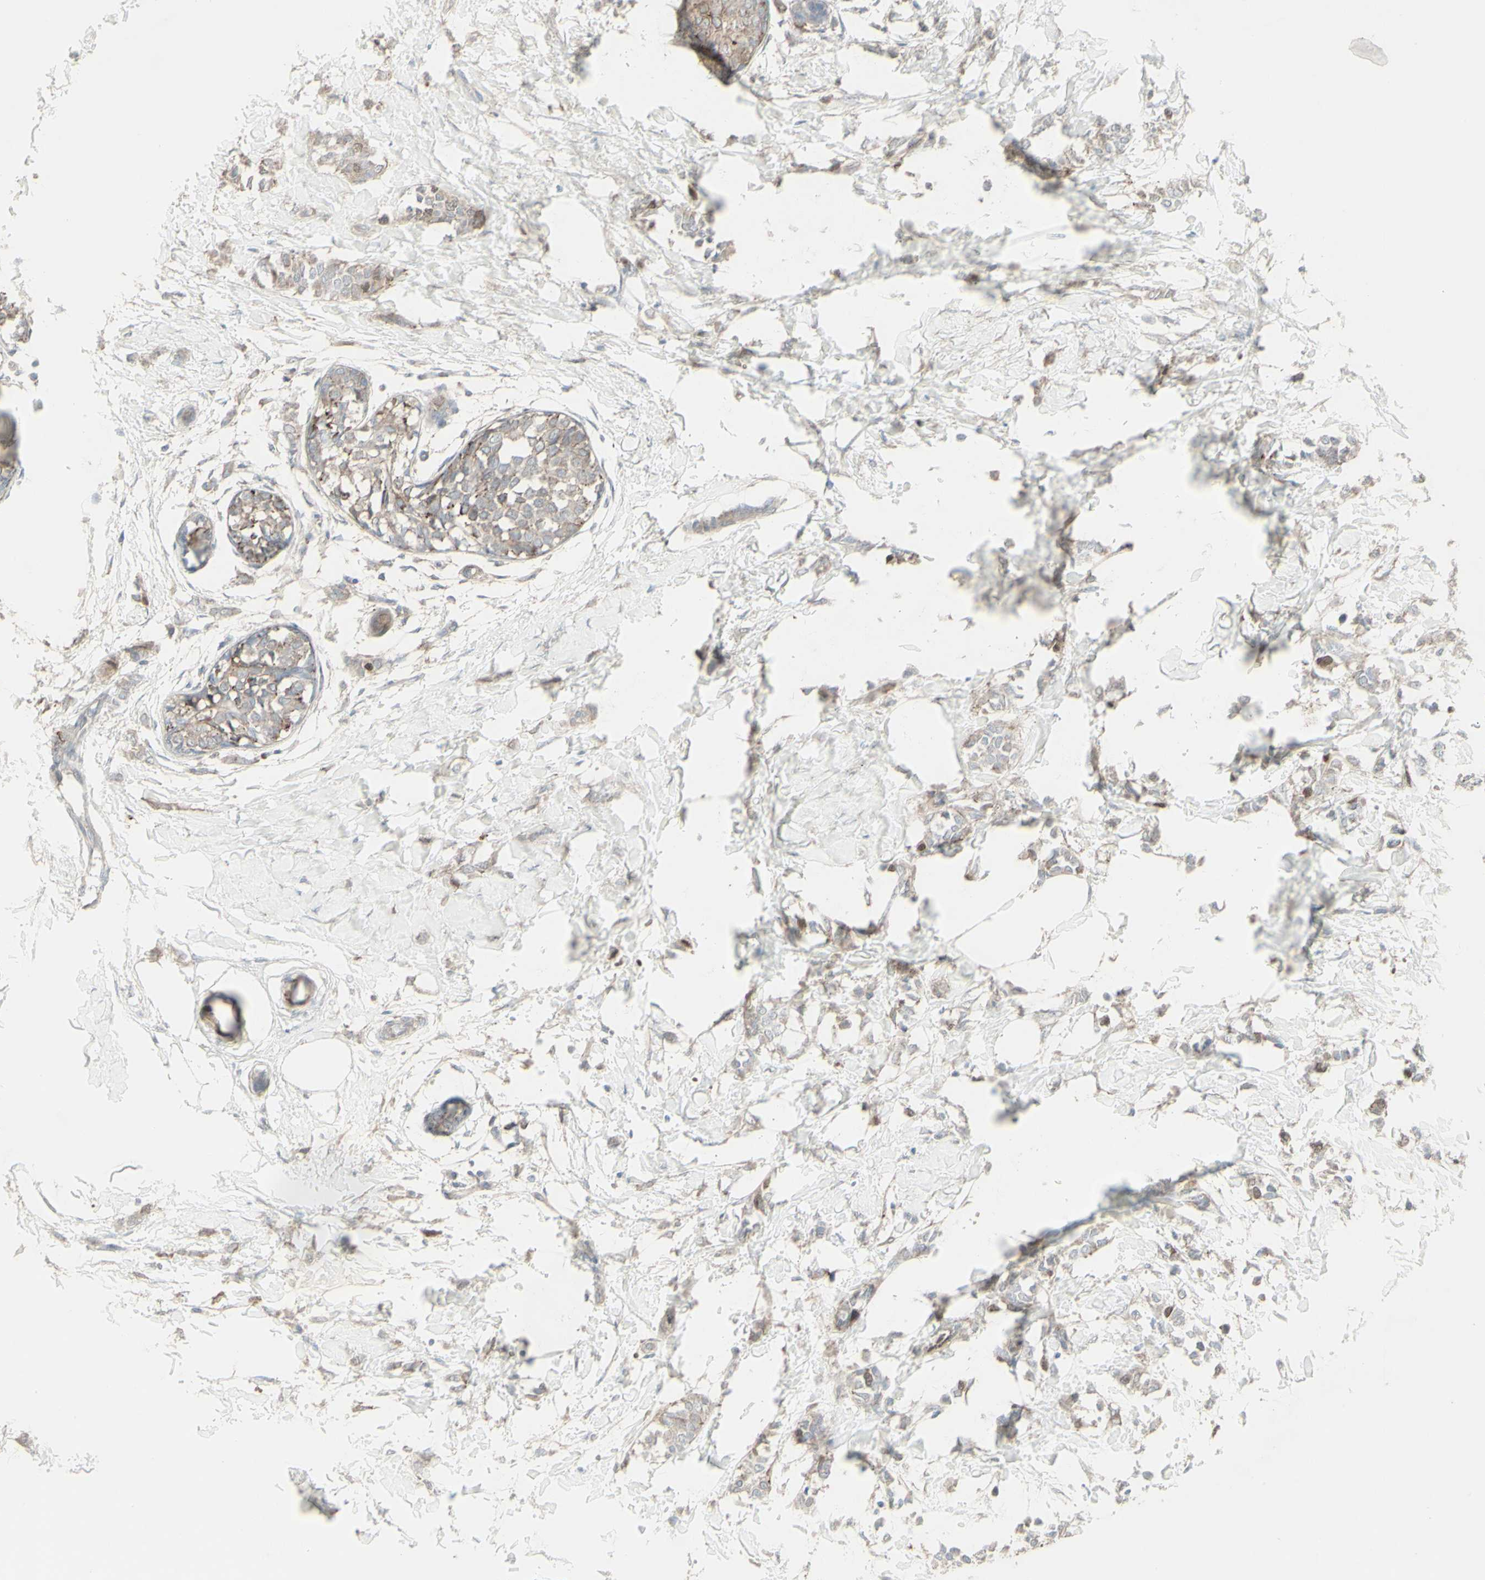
{"staining": {"intensity": "weak", "quantity": "25%-75%", "location": "cytoplasmic/membranous"}, "tissue": "breast cancer", "cell_type": "Tumor cells", "image_type": "cancer", "snomed": [{"axis": "morphology", "description": "Lobular carcinoma, in situ"}, {"axis": "morphology", "description": "Lobular carcinoma"}, {"axis": "topography", "description": "Breast"}], "caption": "Protein staining reveals weak cytoplasmic/membranous expression in approximately 25%-75% of tumor cells in breast cancer (lobular carcinoma). (brown staining indicates protein expression, while blue staining denotes nuclei).", "gene": "GMNN", "patient": {"sex": "female", "age": 41}}